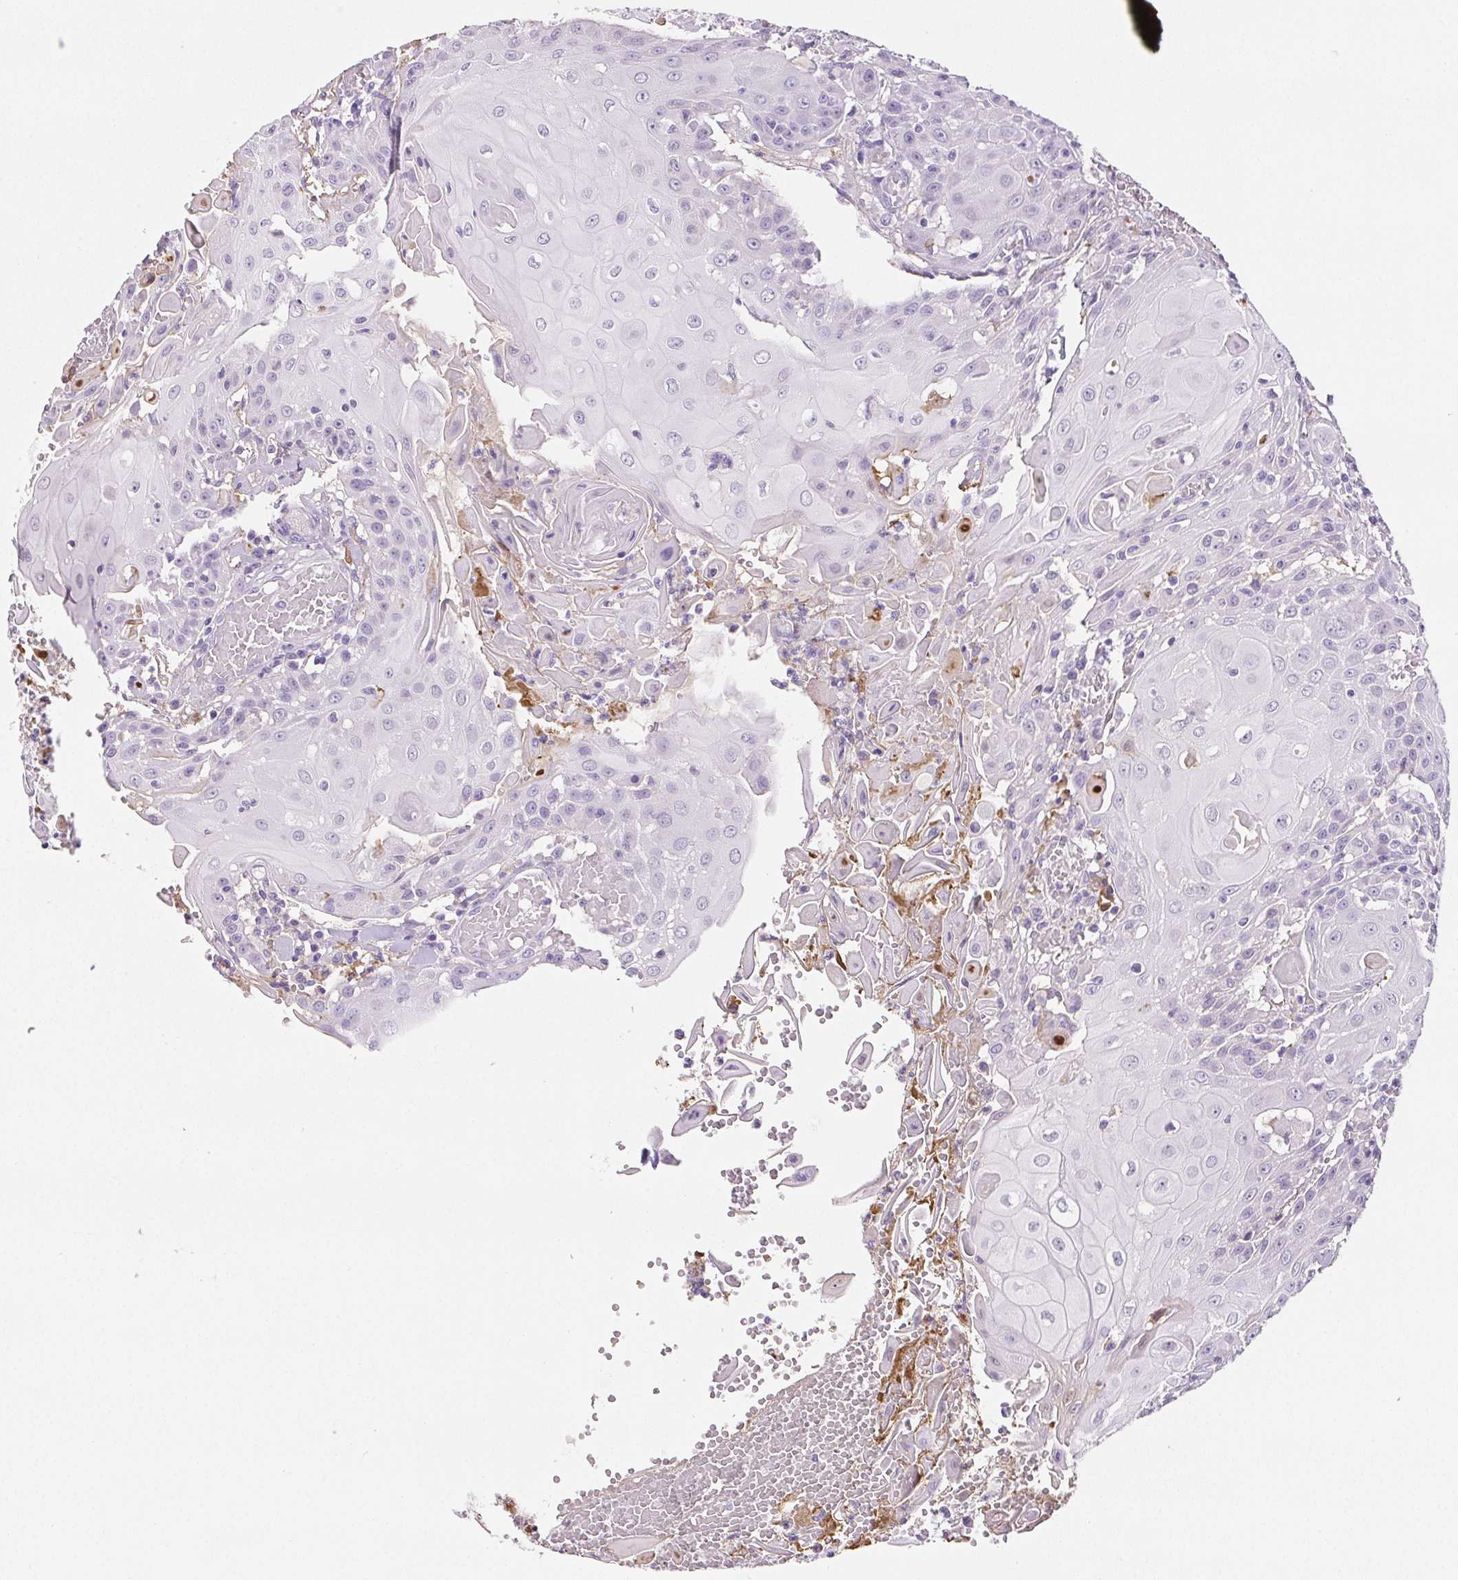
{"staining": {"intensity": "negative", "quantity": "none", "location": "none"}, "tissue": "head and neck cancer", "cell_type": "Tumor cells", "image_type": "cancer", "snomed": [{"axis": "morphology", "description": "Normal tissue, NOS"}, {"axis": "morphology", "description": "Squamous cell carcinoma, NOS"}, {"axis": "topography", "description": "Oral tissue"}, {"axis": "topography", "description": "Head-Neck"}], "caption": "Immunohistochemical staining of human squamous cell carcinoma (head and neck) reveals no significant expression in tumor cells. Brightfield microscopy of immunohistochemistry (IHC) stained with DAB (3,3'-diaminobenzidine) (brown) and hematoxylin (blue), captured at high magnification.", "gene": "VTN", "patient": {"sex": "female", "age": 55}}